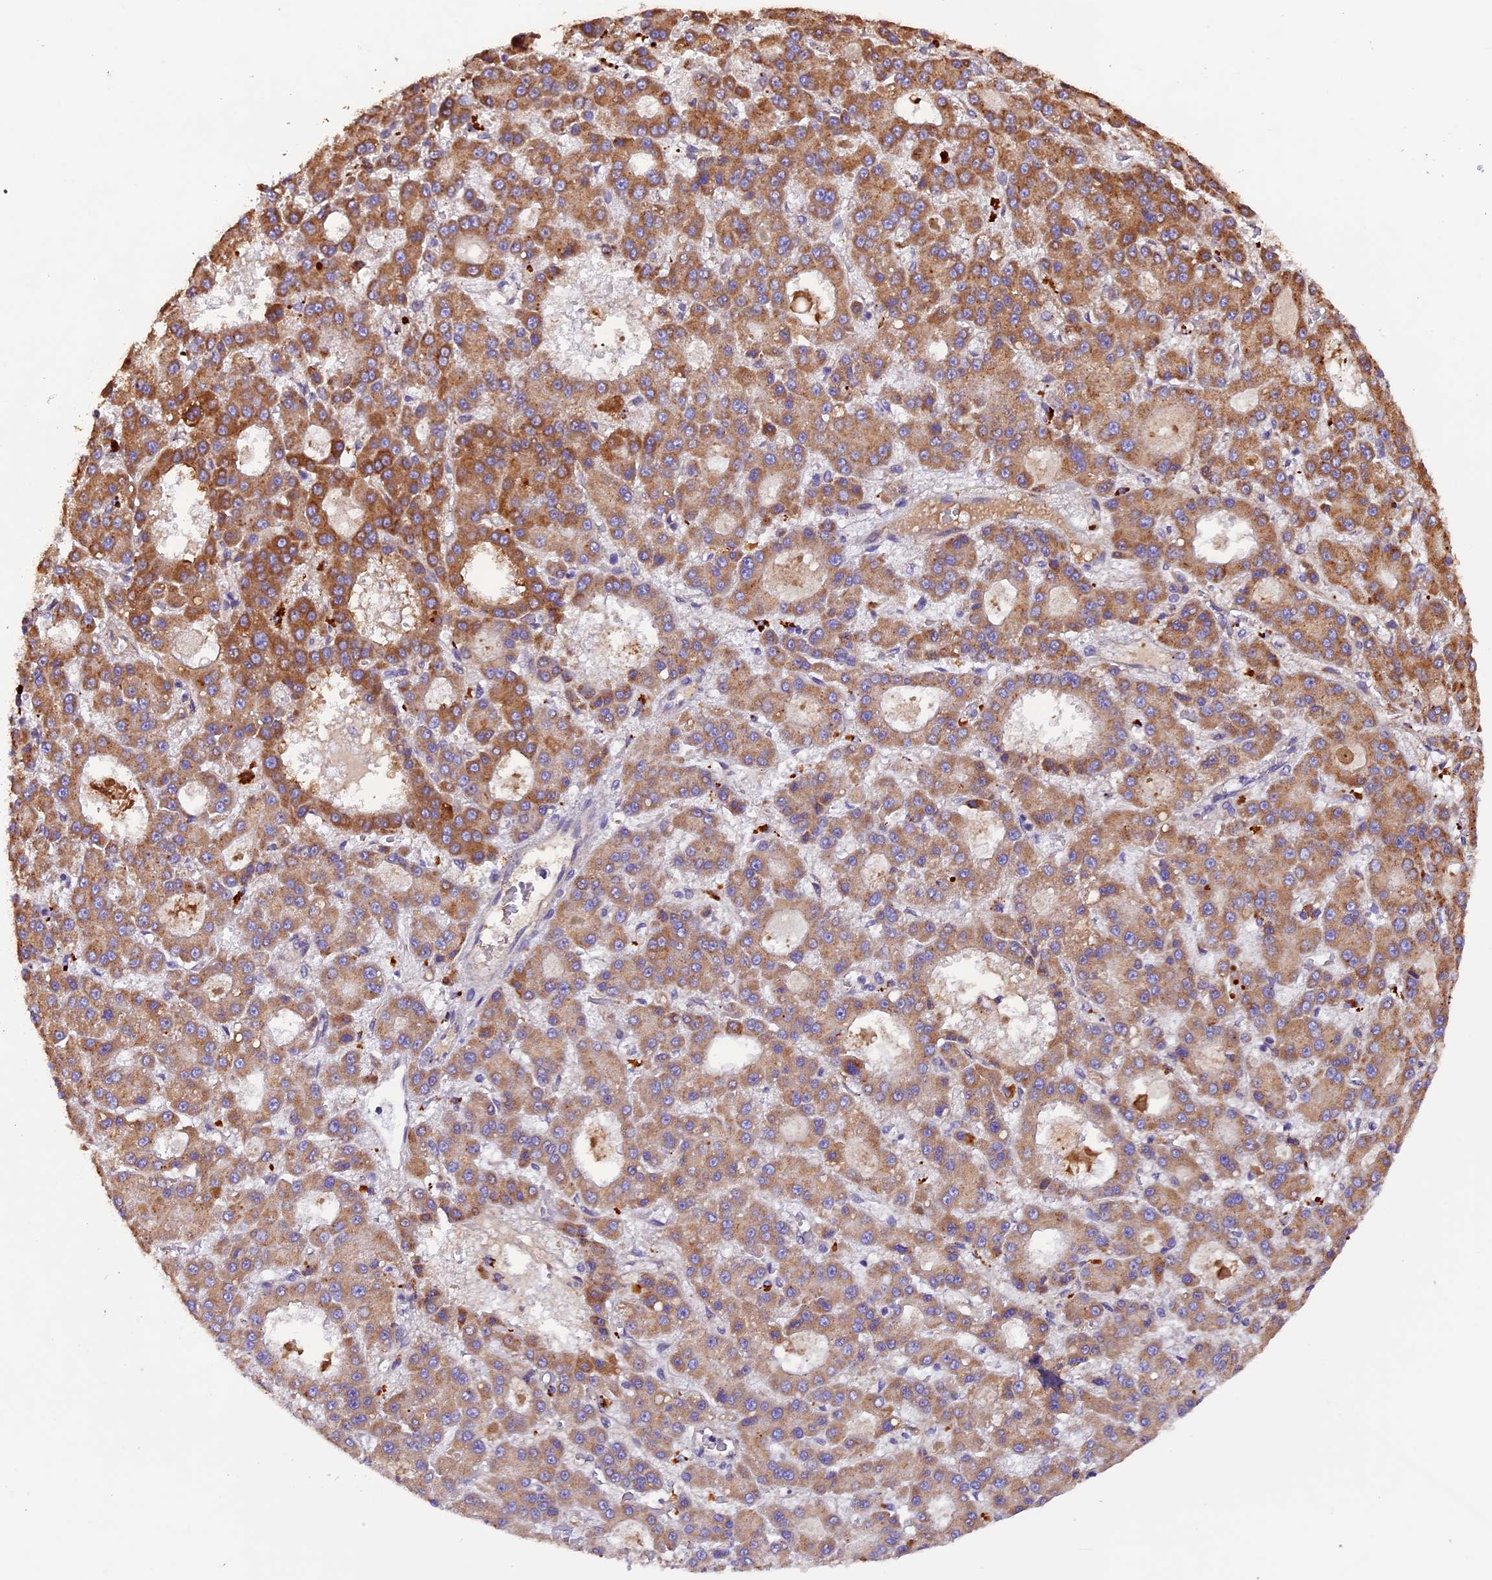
{"staining": {"intensity": "moderate", "quantity": ">75%", "location": "cytoplasmic/membranous"}, "tissue": "liver cancer", "cell_type": "Tumor cells", "image_type": "cancer", "snomed": [{"axis": "morphology", "description": "Carcinoma, Hepatocellular, NOS"}, {"axis": "topography", "description": "Liver"}], "caption": "Protein staining of liver cancer tissue exhibits moderate cytoplasmic/membranous staining in approximately >75% of tumor cells.", "gene": "METTL22", "patient": {"sex": "male", "age": 70}}